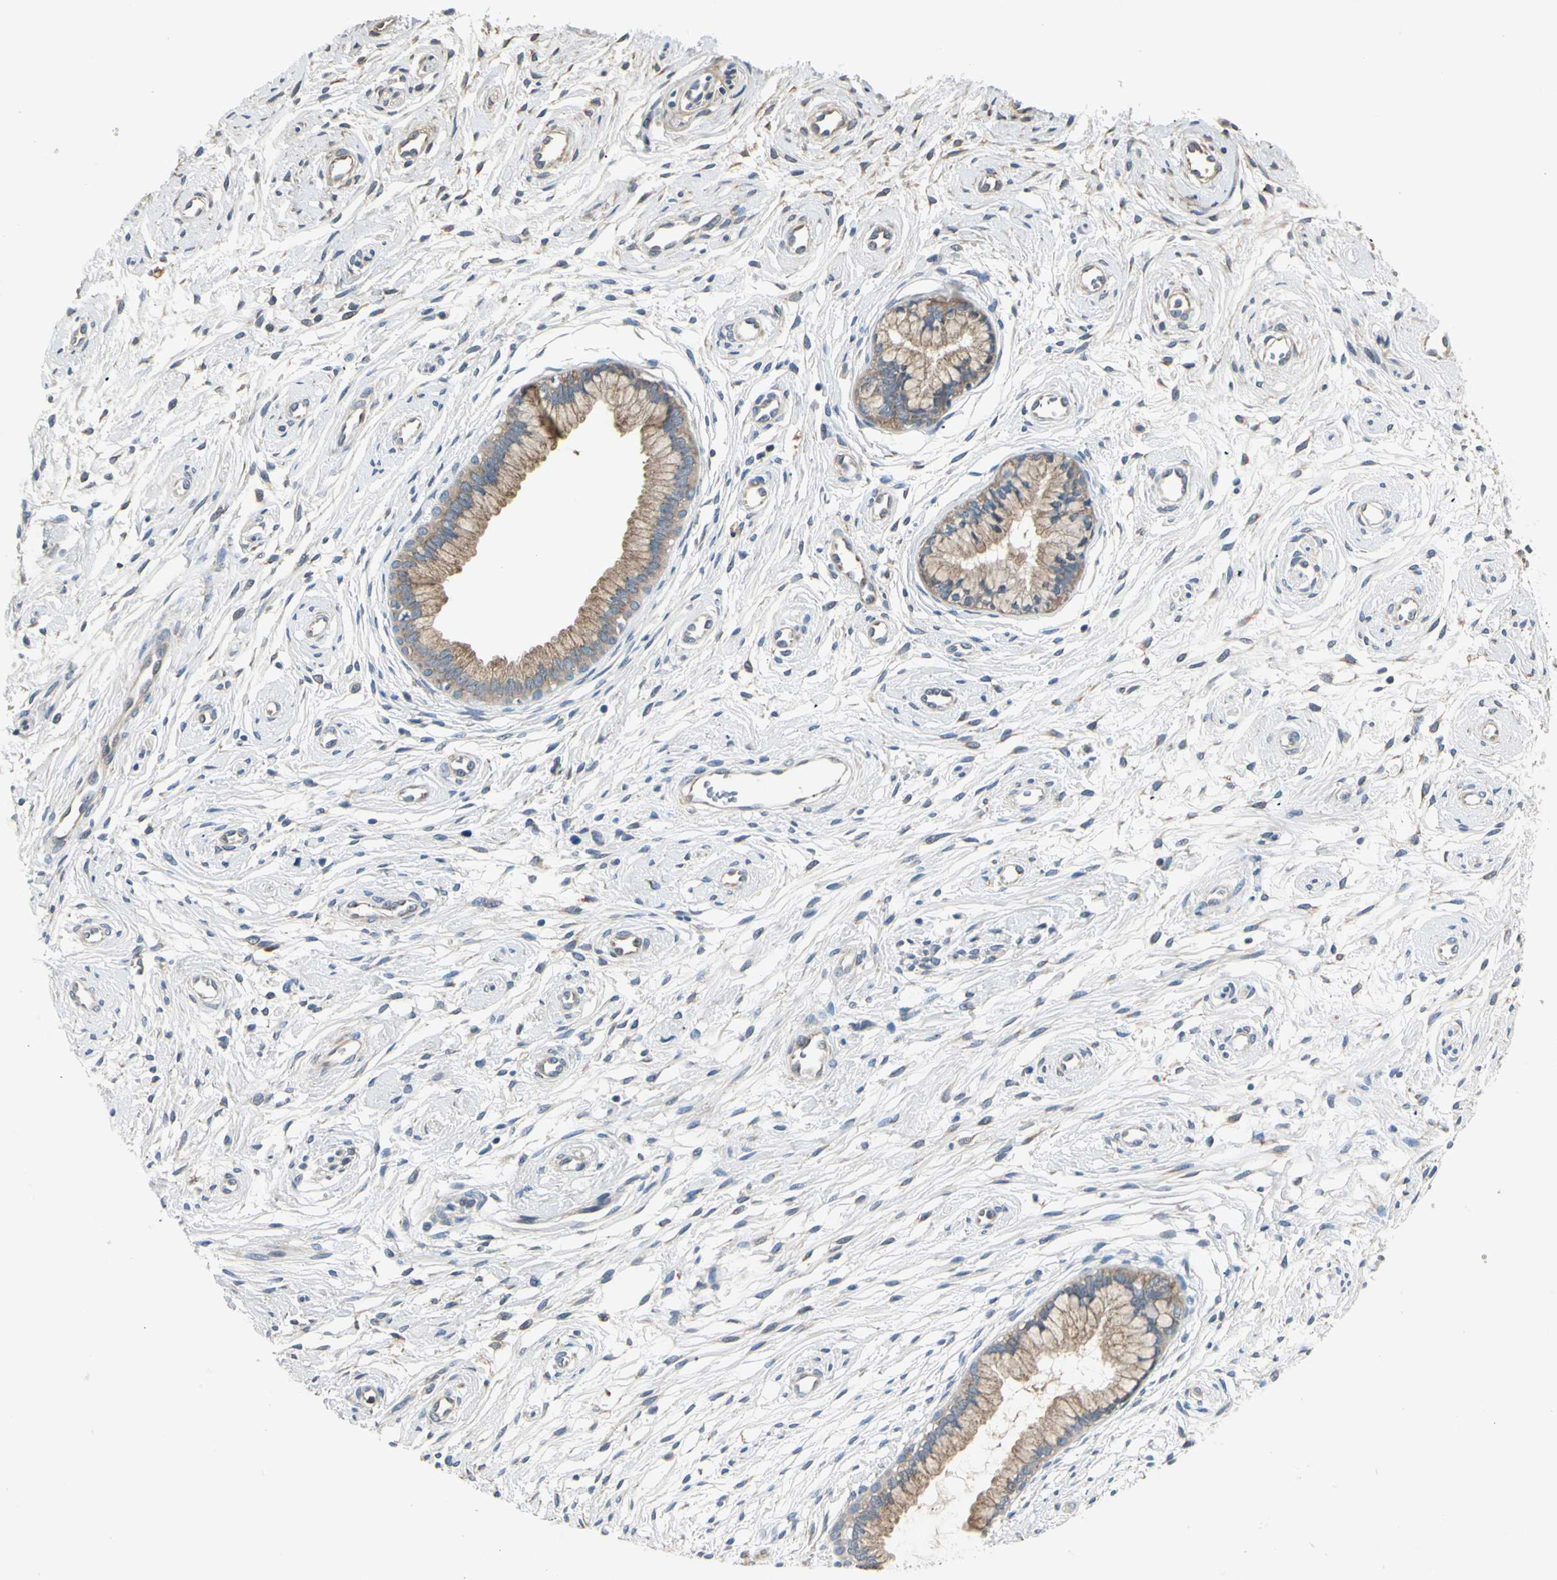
{"staining": {"intensity": "moderate", "quantity": ">75%", "location": "cytoplasmic/membranous"}, "tissue": "cervix", "cell_type": "Glandular cells", "image_type": "normal", "snomed": [{"axis": "morphology", "description": "Normal tissue, NOS"}, {"axis": "topography", "description": "Cervix"}], "caption": "This histopathology image exhibits benign cervix stained with IHC to label a protein in brown. The cytoplasmic/membranous of glandular cells show moderate positivity for the protein. Nuclei are counter-stained blue.", "gene": "ROCK2", "patient": {"sex": "female", "age": 39}}